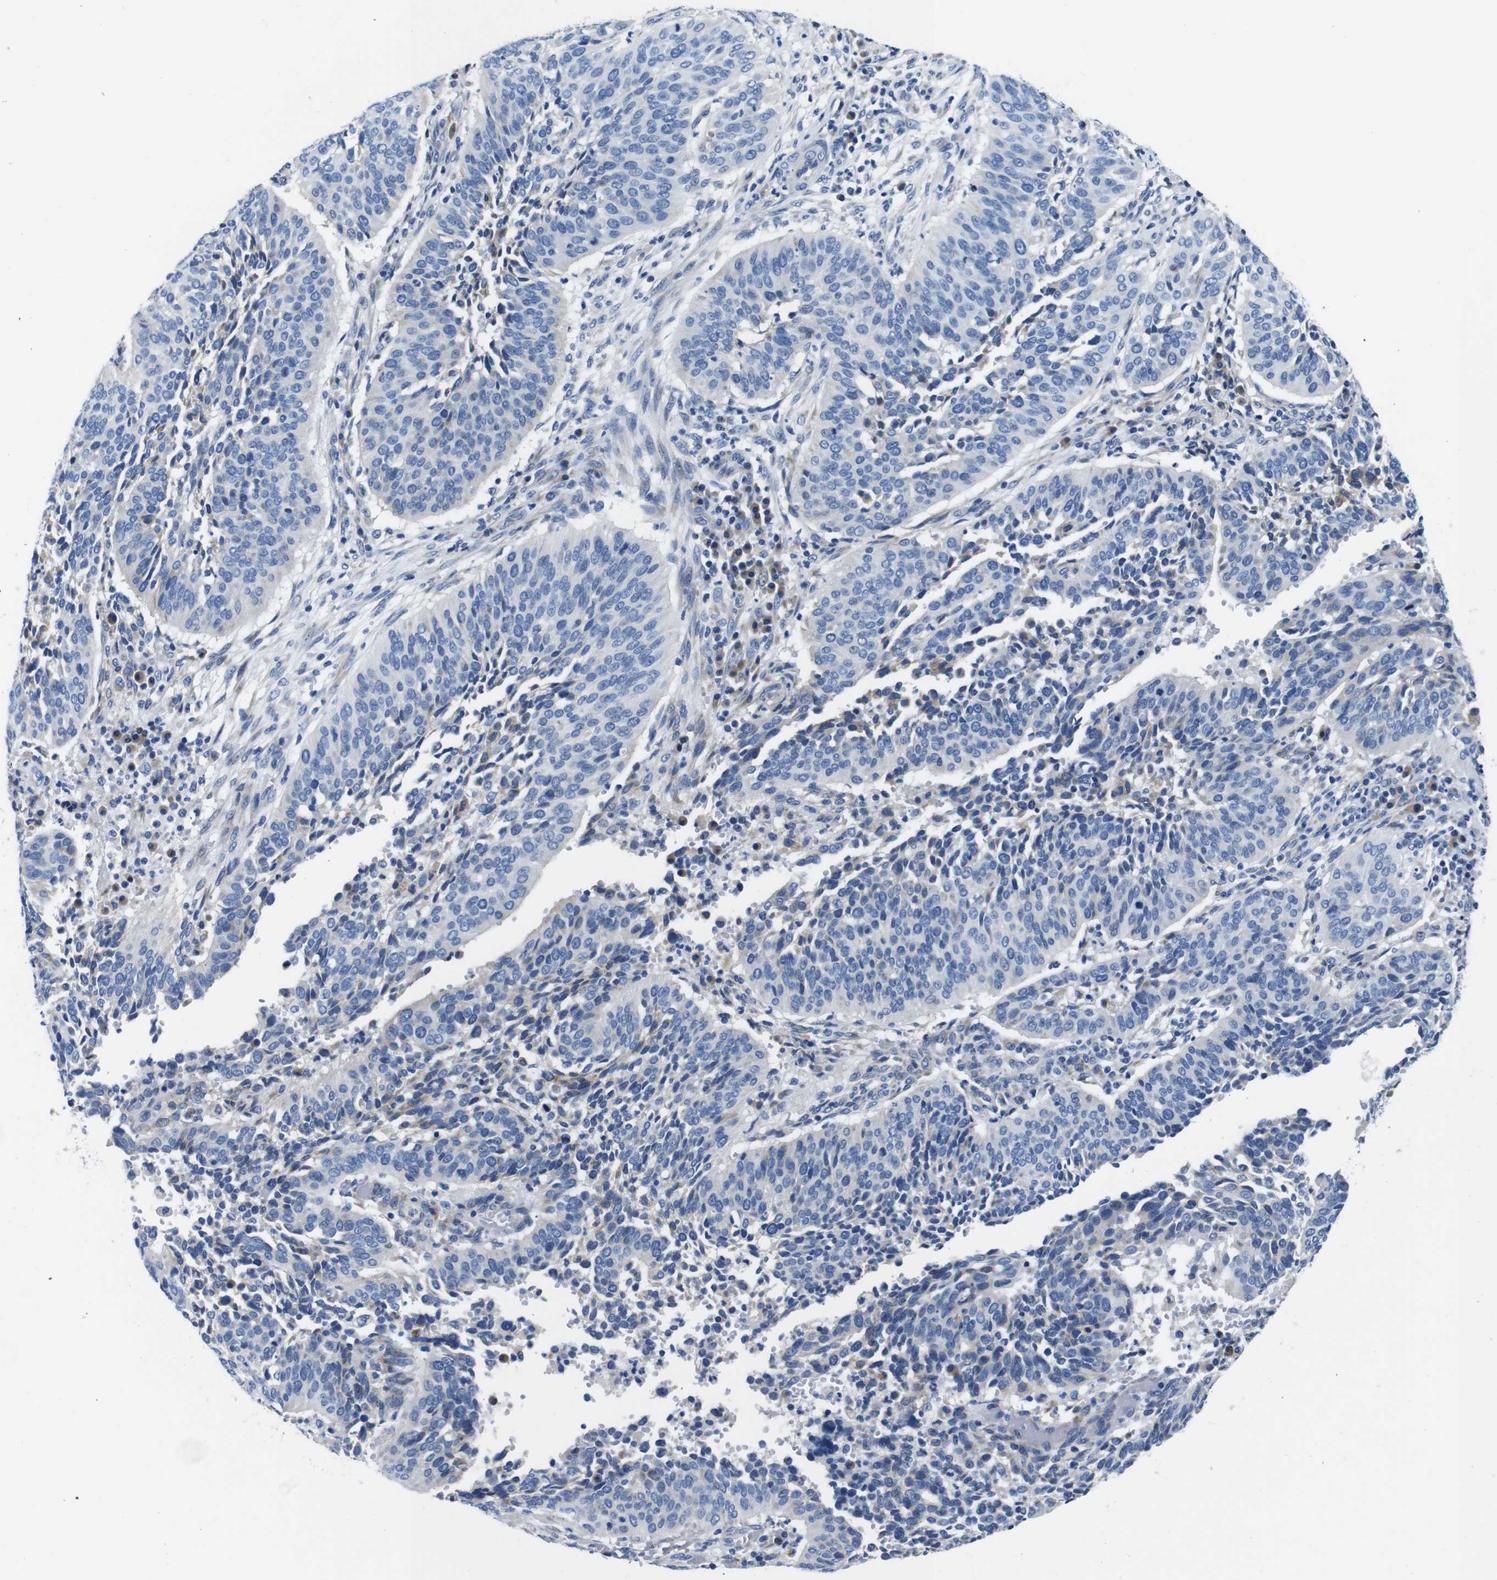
{"staining": {"intensity": "negative", "quantity": "none", "location": "none"}, "tissue": "cervical cancer", "cell_type": "Tumor cells", "image_type": "cancer", "snomed": [{"axis": "morphology", "description": "Normal tissue, NOS"}, {"axis": "morphology", "description": "Squamous cell carcinoma, NOS"}, {"axis": "topography", "description": "Cervix"}], "caption": "This is an immunohistochemistry (IHC) micrograph of cervical squamous cell carcinoma. There is no staining in tumor cells.", "gene": "SNX19", "patient": {"sex": "female", "age": 39}}